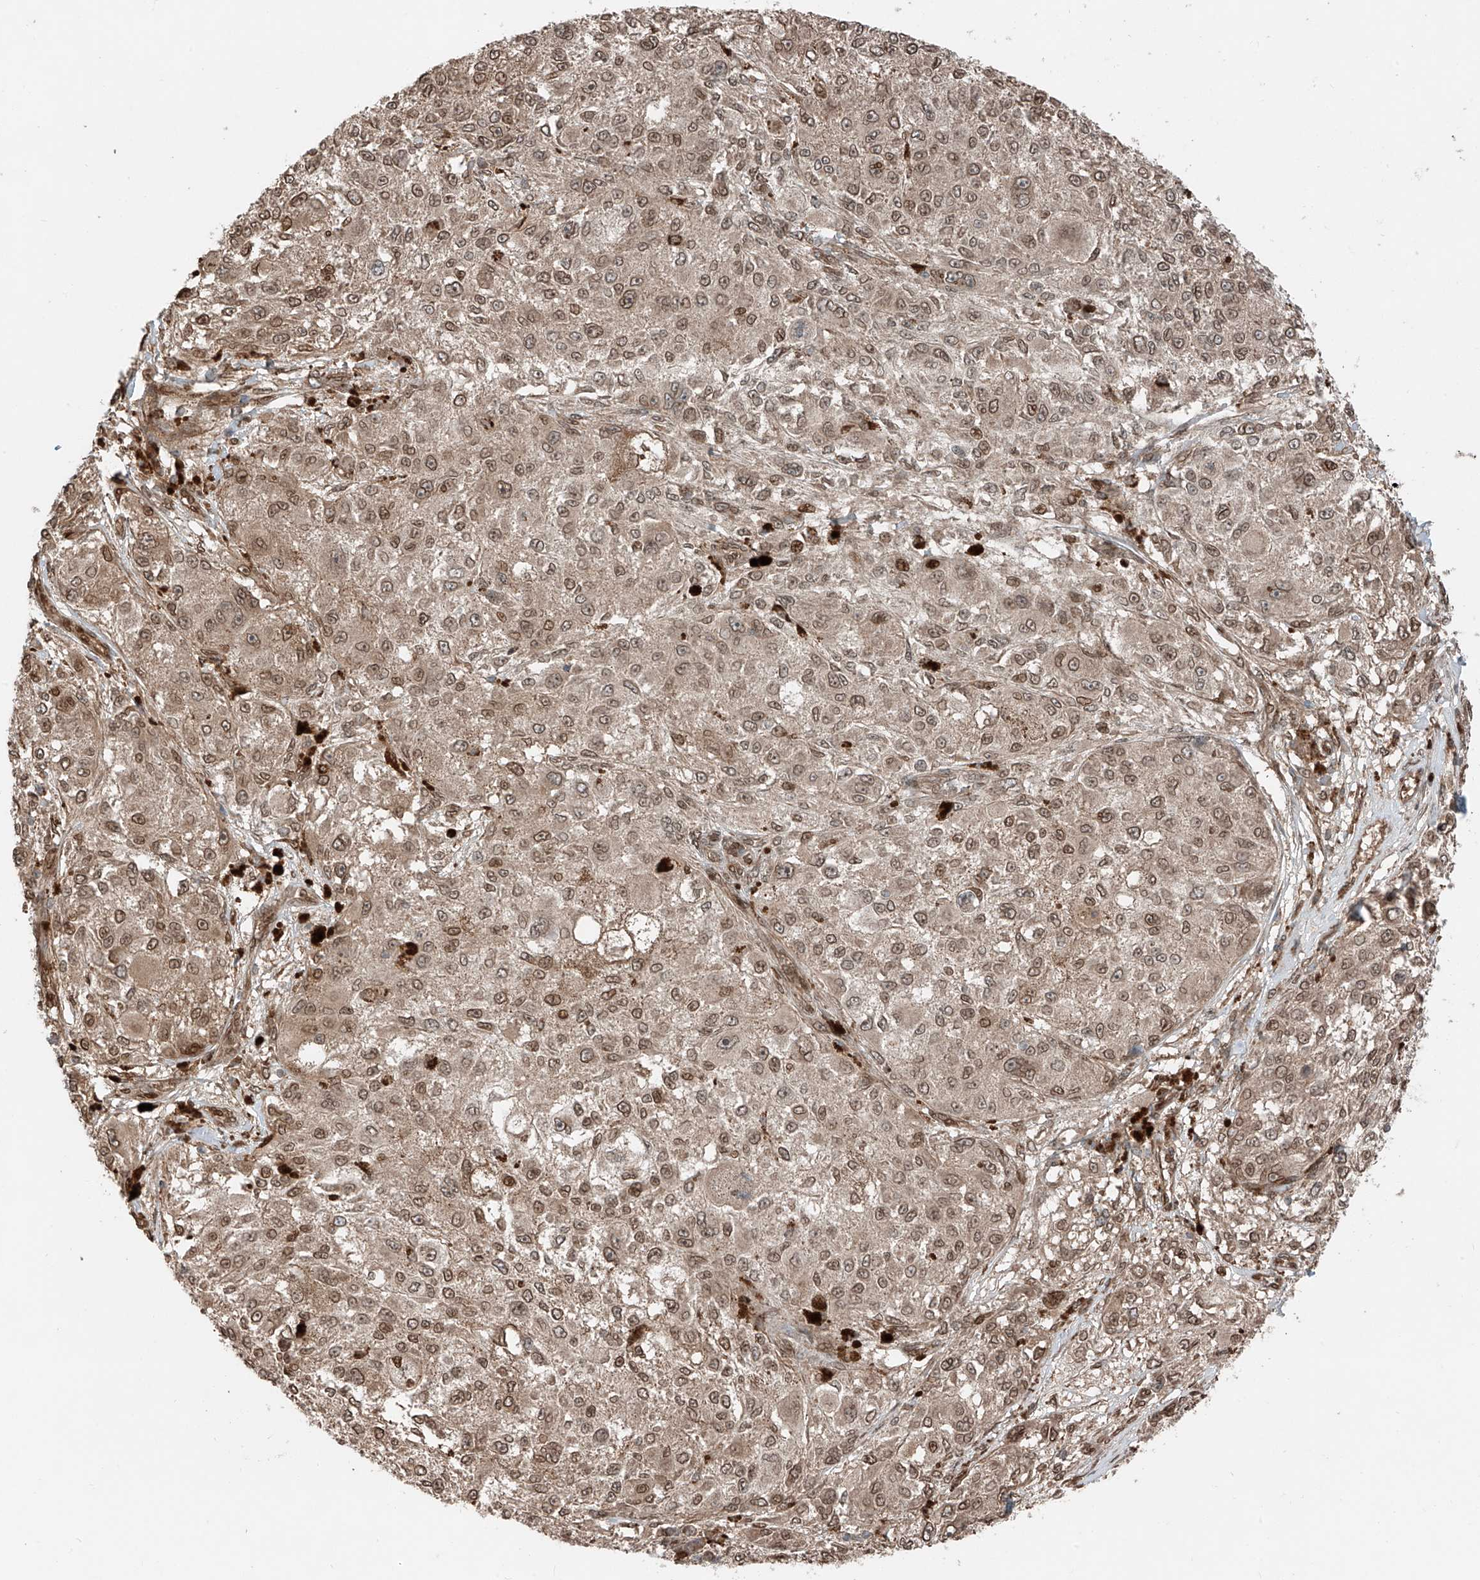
{"staining": {"intensity": "moderate", "quantity": ">75%", "location": "nuclear"}, "tissue": "melanoma", "cell_type": "Tumor cells", "image_type": "cancer", "snomed": [{"axis": "morphology", "description": "Necrosis, NOS"}, {"axis": "morphology", "description": "Malignant melanoma, NOS"}, {"axis": "topography", "description": "Skin"}], "caption": "Melanoma stained with IHC demonstrates moderate nuclear expression in approximately >75% of tumor cells.", "gene": "CEP162", "patient": {"sex": "female", "age": 87}}